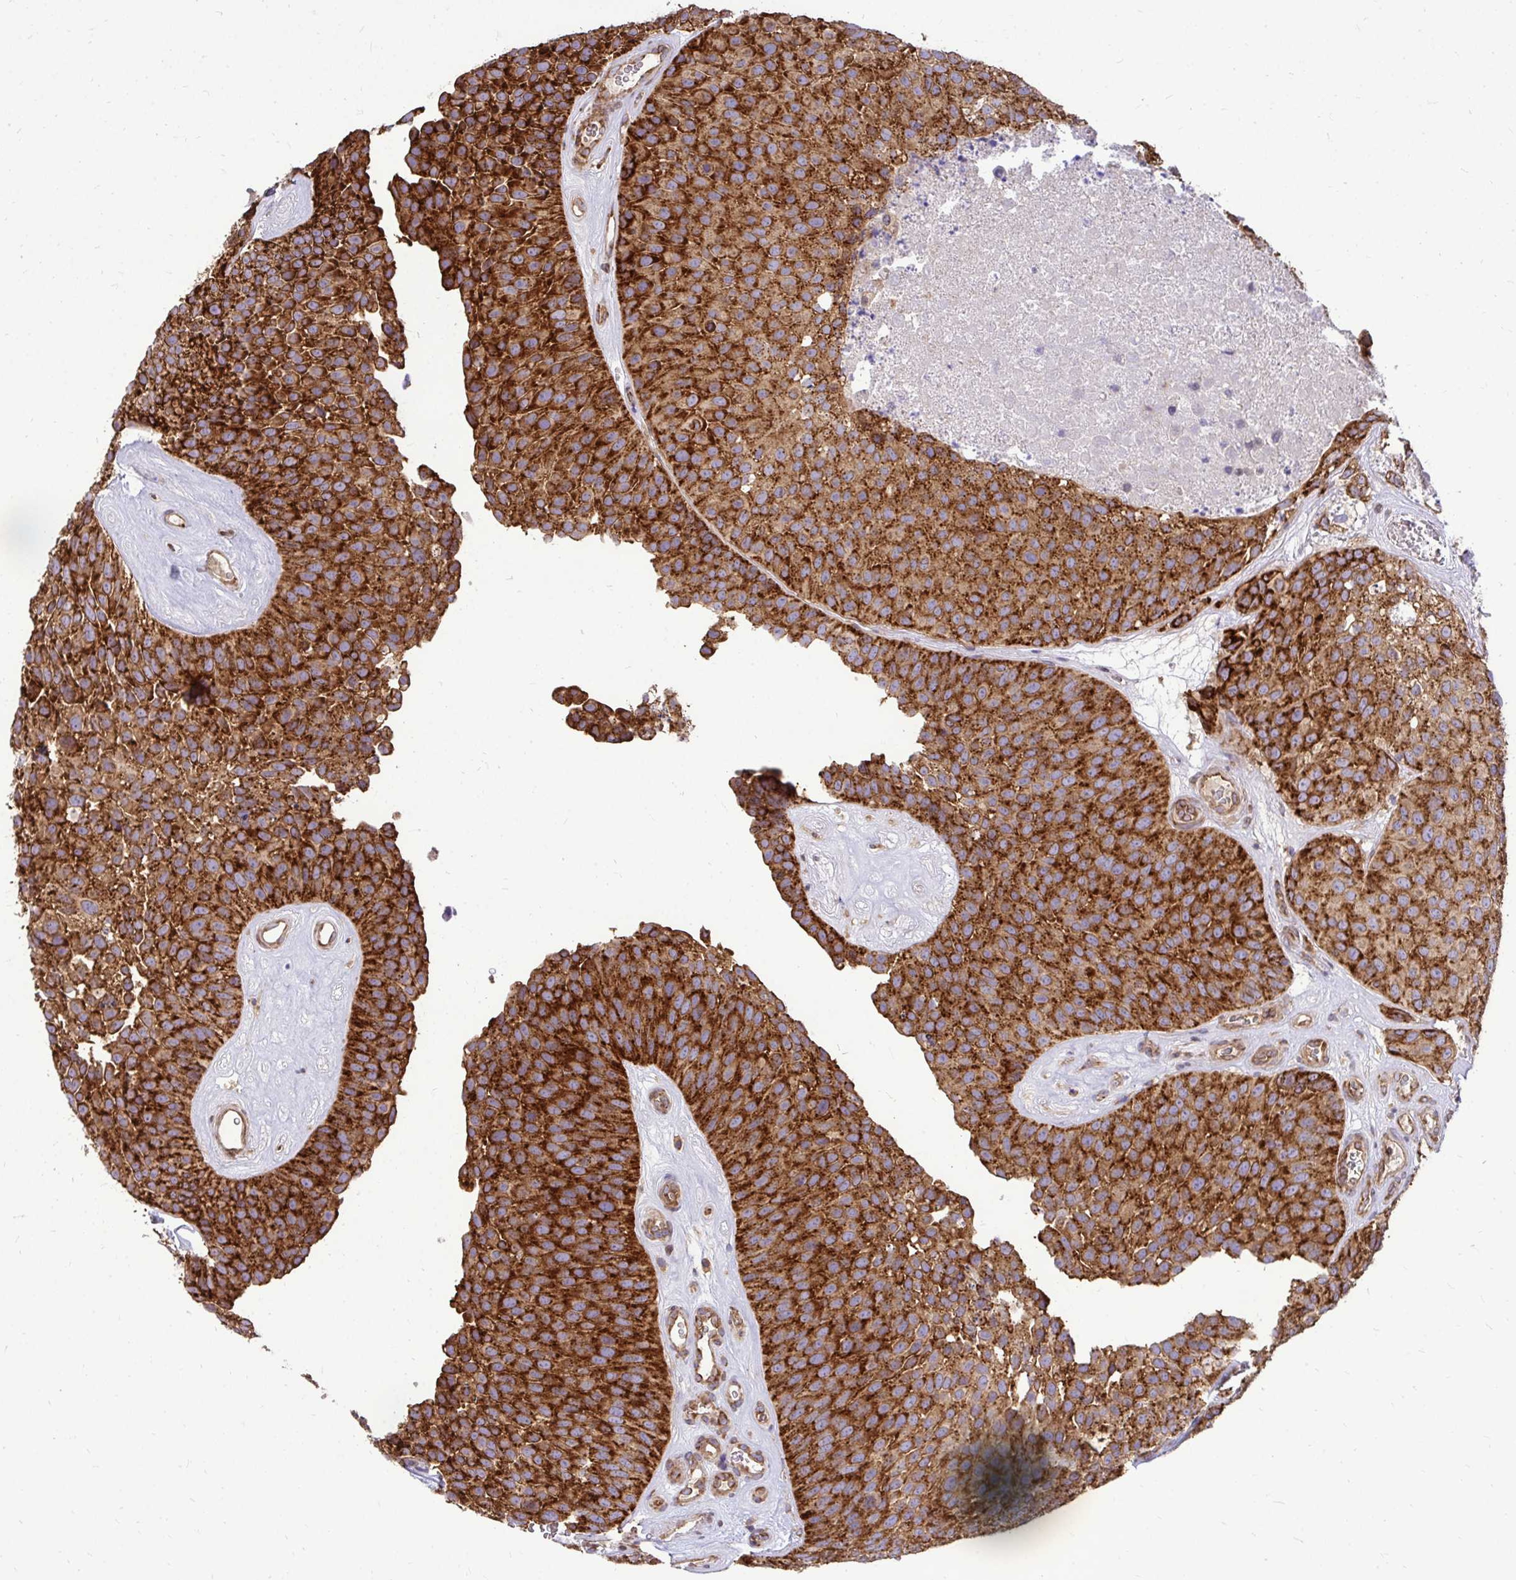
{"staining": {"intensity": "strong", "quantity": ">75%", "location": "cytoplasmic/membranous"}, "tissue": "urothelial cancer", "cell_type": "Tumor cells", "image_type": "cancer", "snomed": [{"axis": "morphology", "description": "Urothelial carcinoma, Low grade"}, {"axis": "topography", "description": "Urinary bladder"}], "caption": "Urothelial cancer stained with a protein marker displays strong staining in tumor cells.", "gene": "FMR1", "patient": {"sex": "male", "age": 76}}